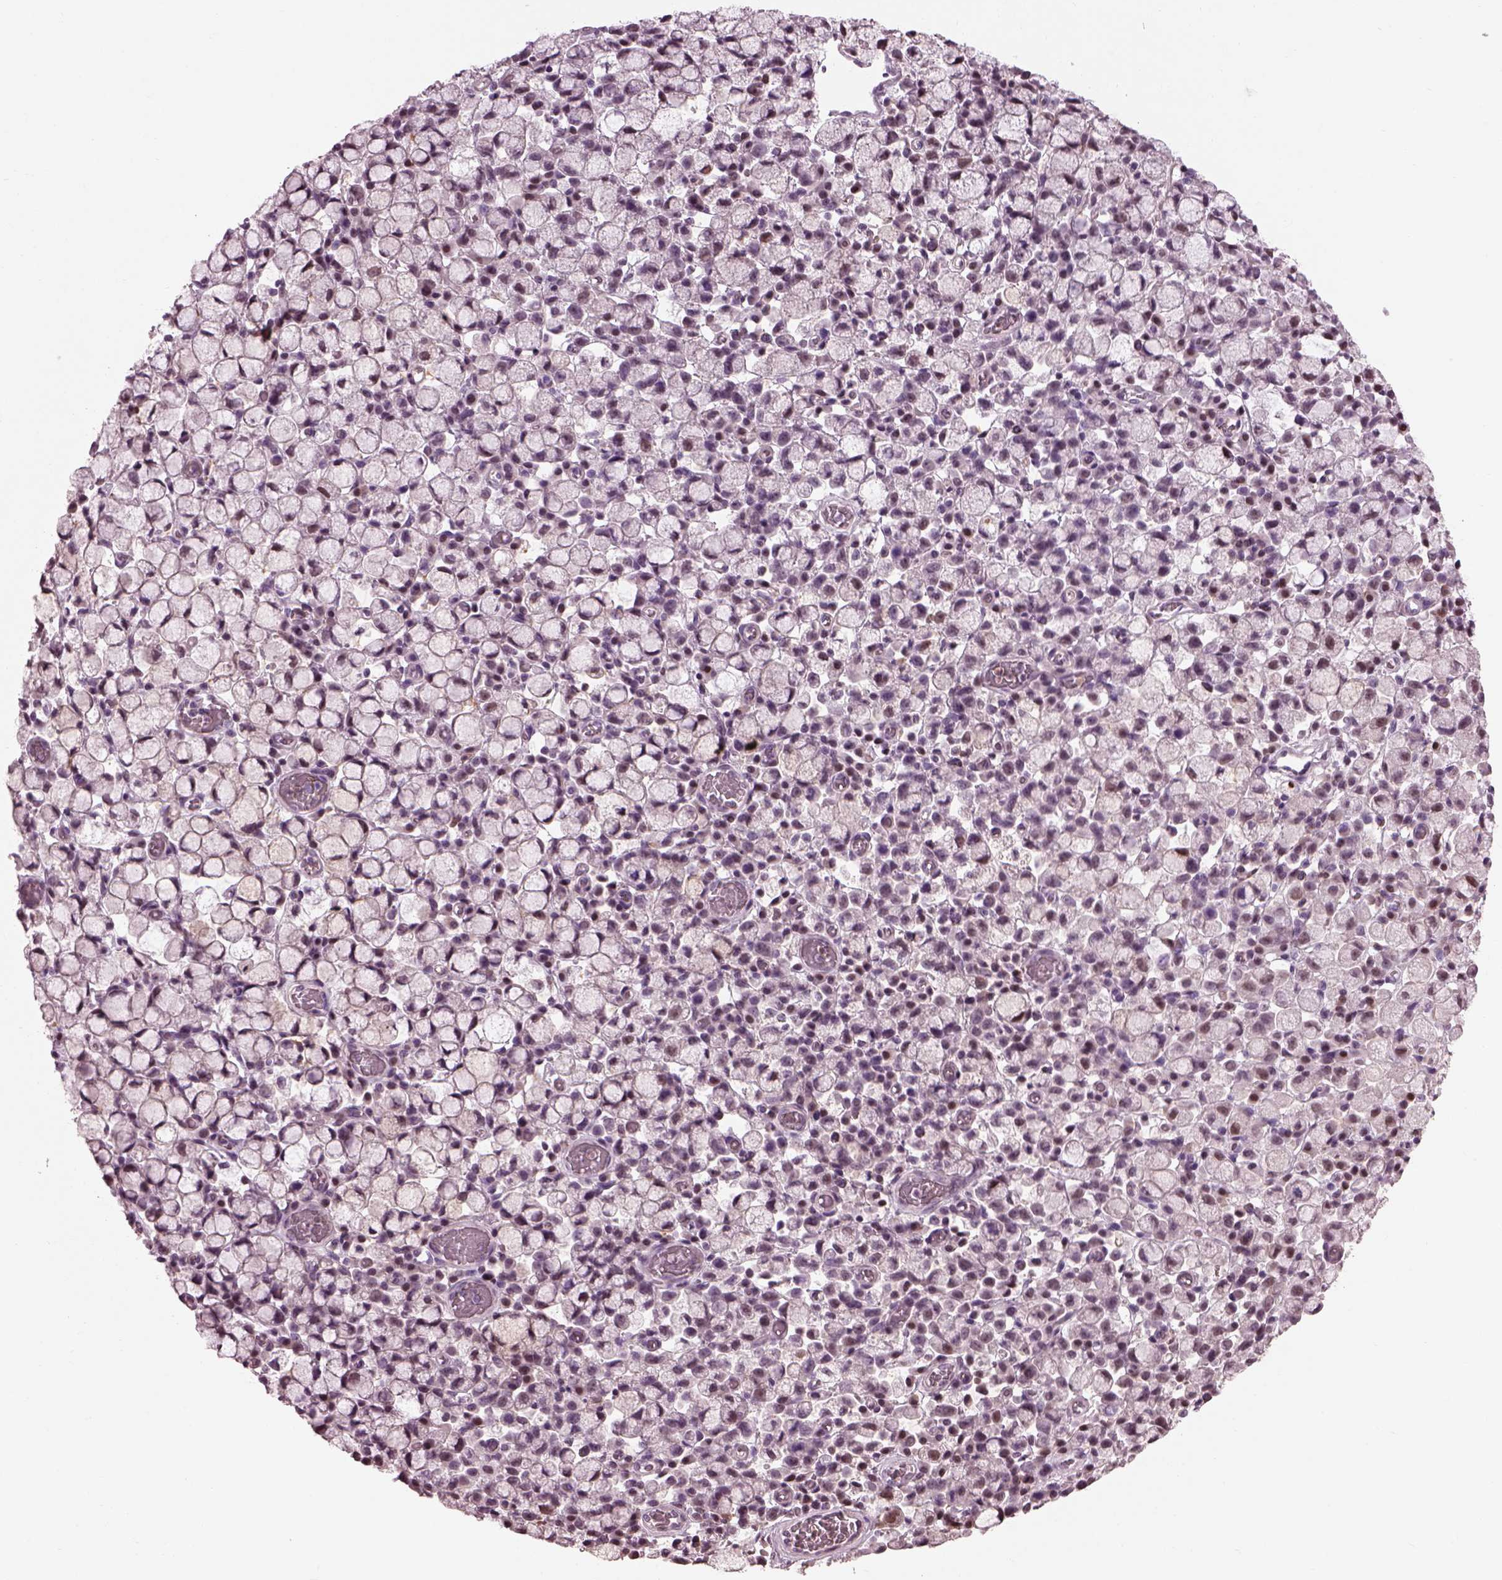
{"staining": {"intensity": "negative", "quantity": "none", "location": "none"}, "tissue": "stomach cancer", "cell_type": "Tumor cells", "image_type": "cancer", "snomed": [{"axis": "morphology", "description": "Adenocarcinoma, NOS"}, {"axis": "topography", "description": "Stomach"}], "caption": "A photomicrograph of human stomach adenocarcinoma is negative for staining in tumor cells.", "gene": "BFSP1", "patient": {"sex": "male", "age": 58}}